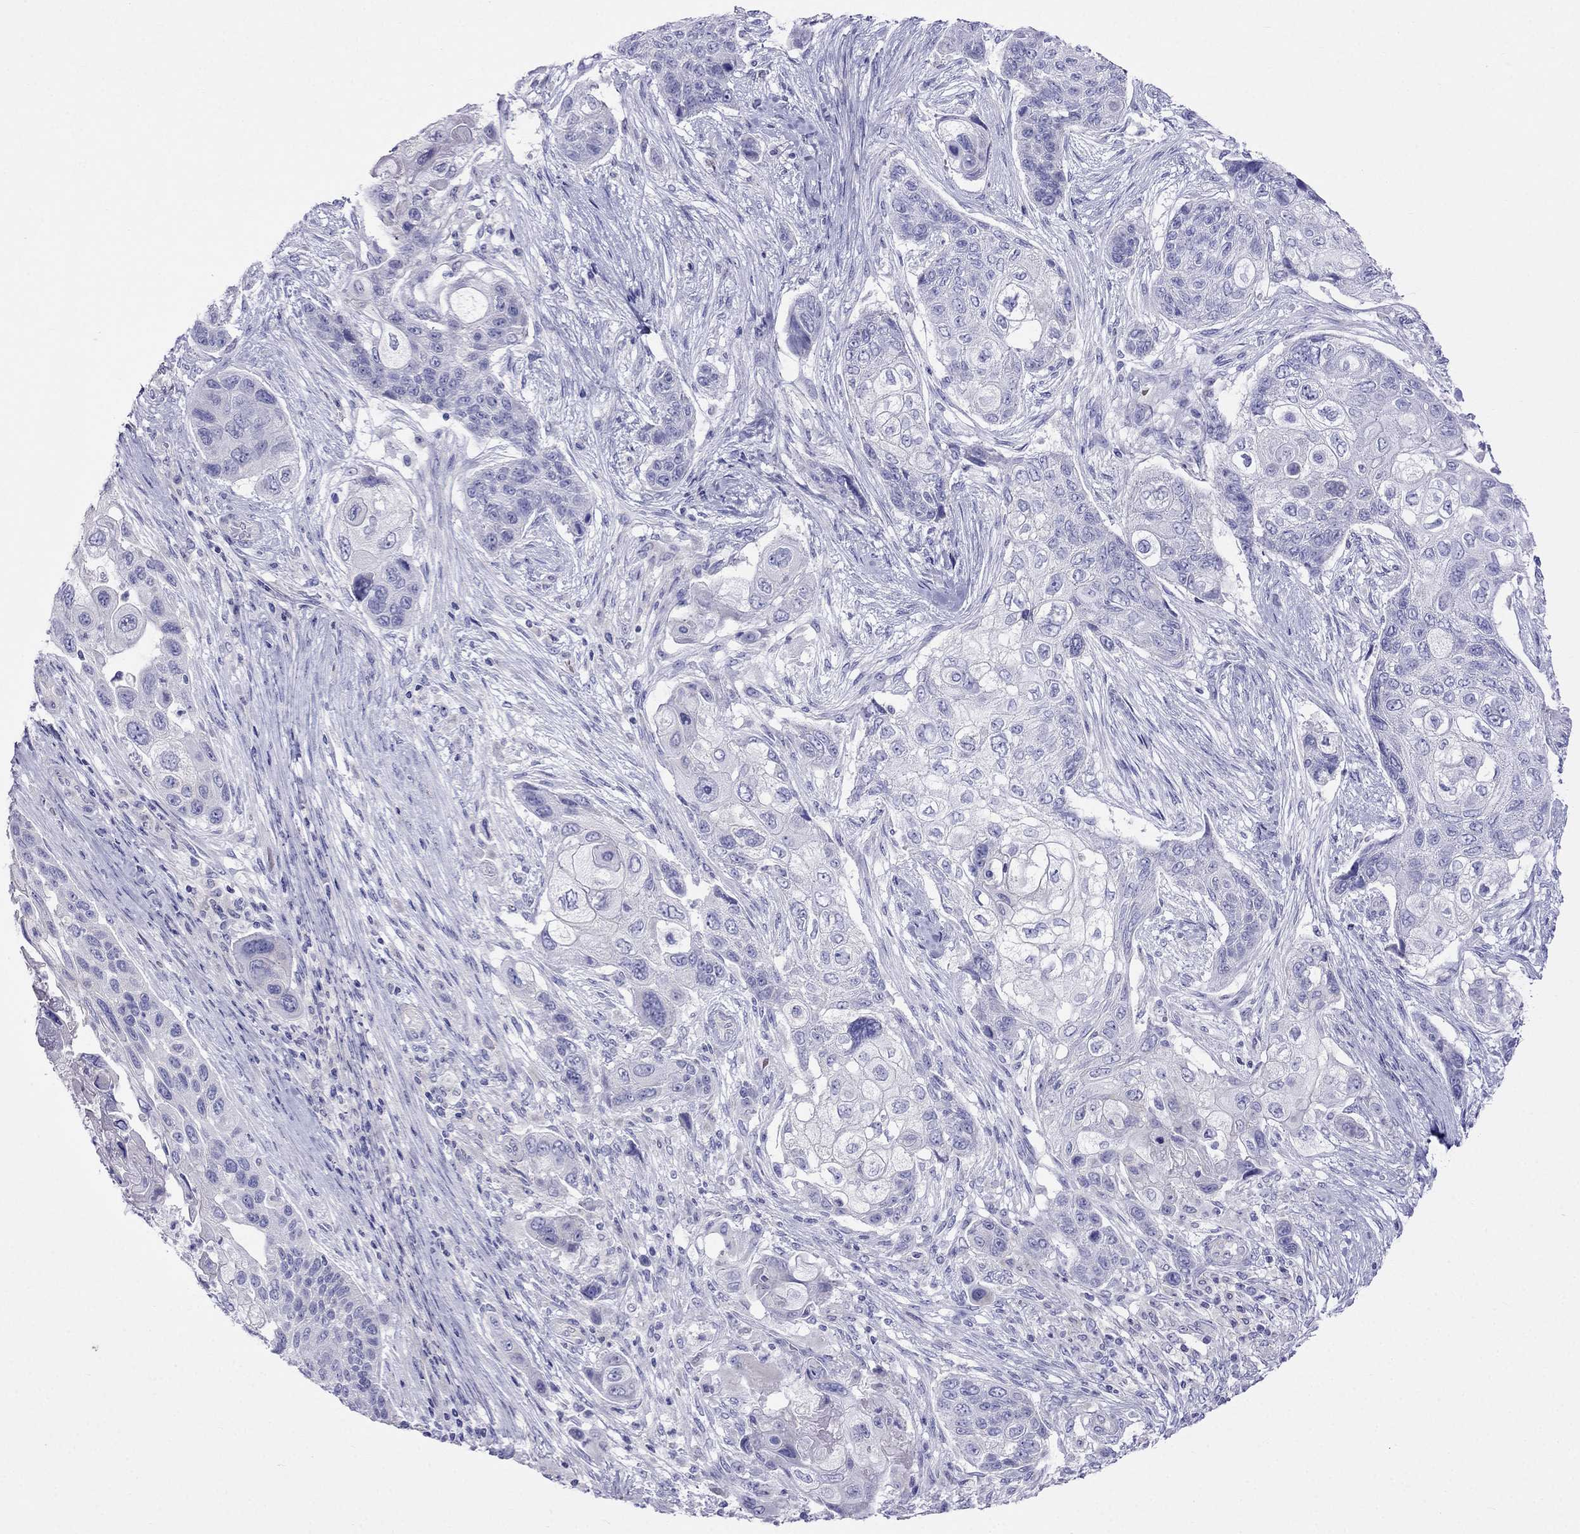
{"staining": {"intensity": "negative", "quantity": "none", "location": "none"}, "tissue": "lung cancer", "cell_type": "Tumor cells", "image_type": "cancer", "snomed": [{"axis": "morphology", "description": "Squamous cell carcinoma, NOS"}, {"axis": "topography", "description": "Lung"}], "caption": "The micrograph reveals no significant staining in tumor cells of lung cancer (squamous cell carcinoma).", "gene": "TDRD1", "patient": {"sex": "male", "age": 69}}